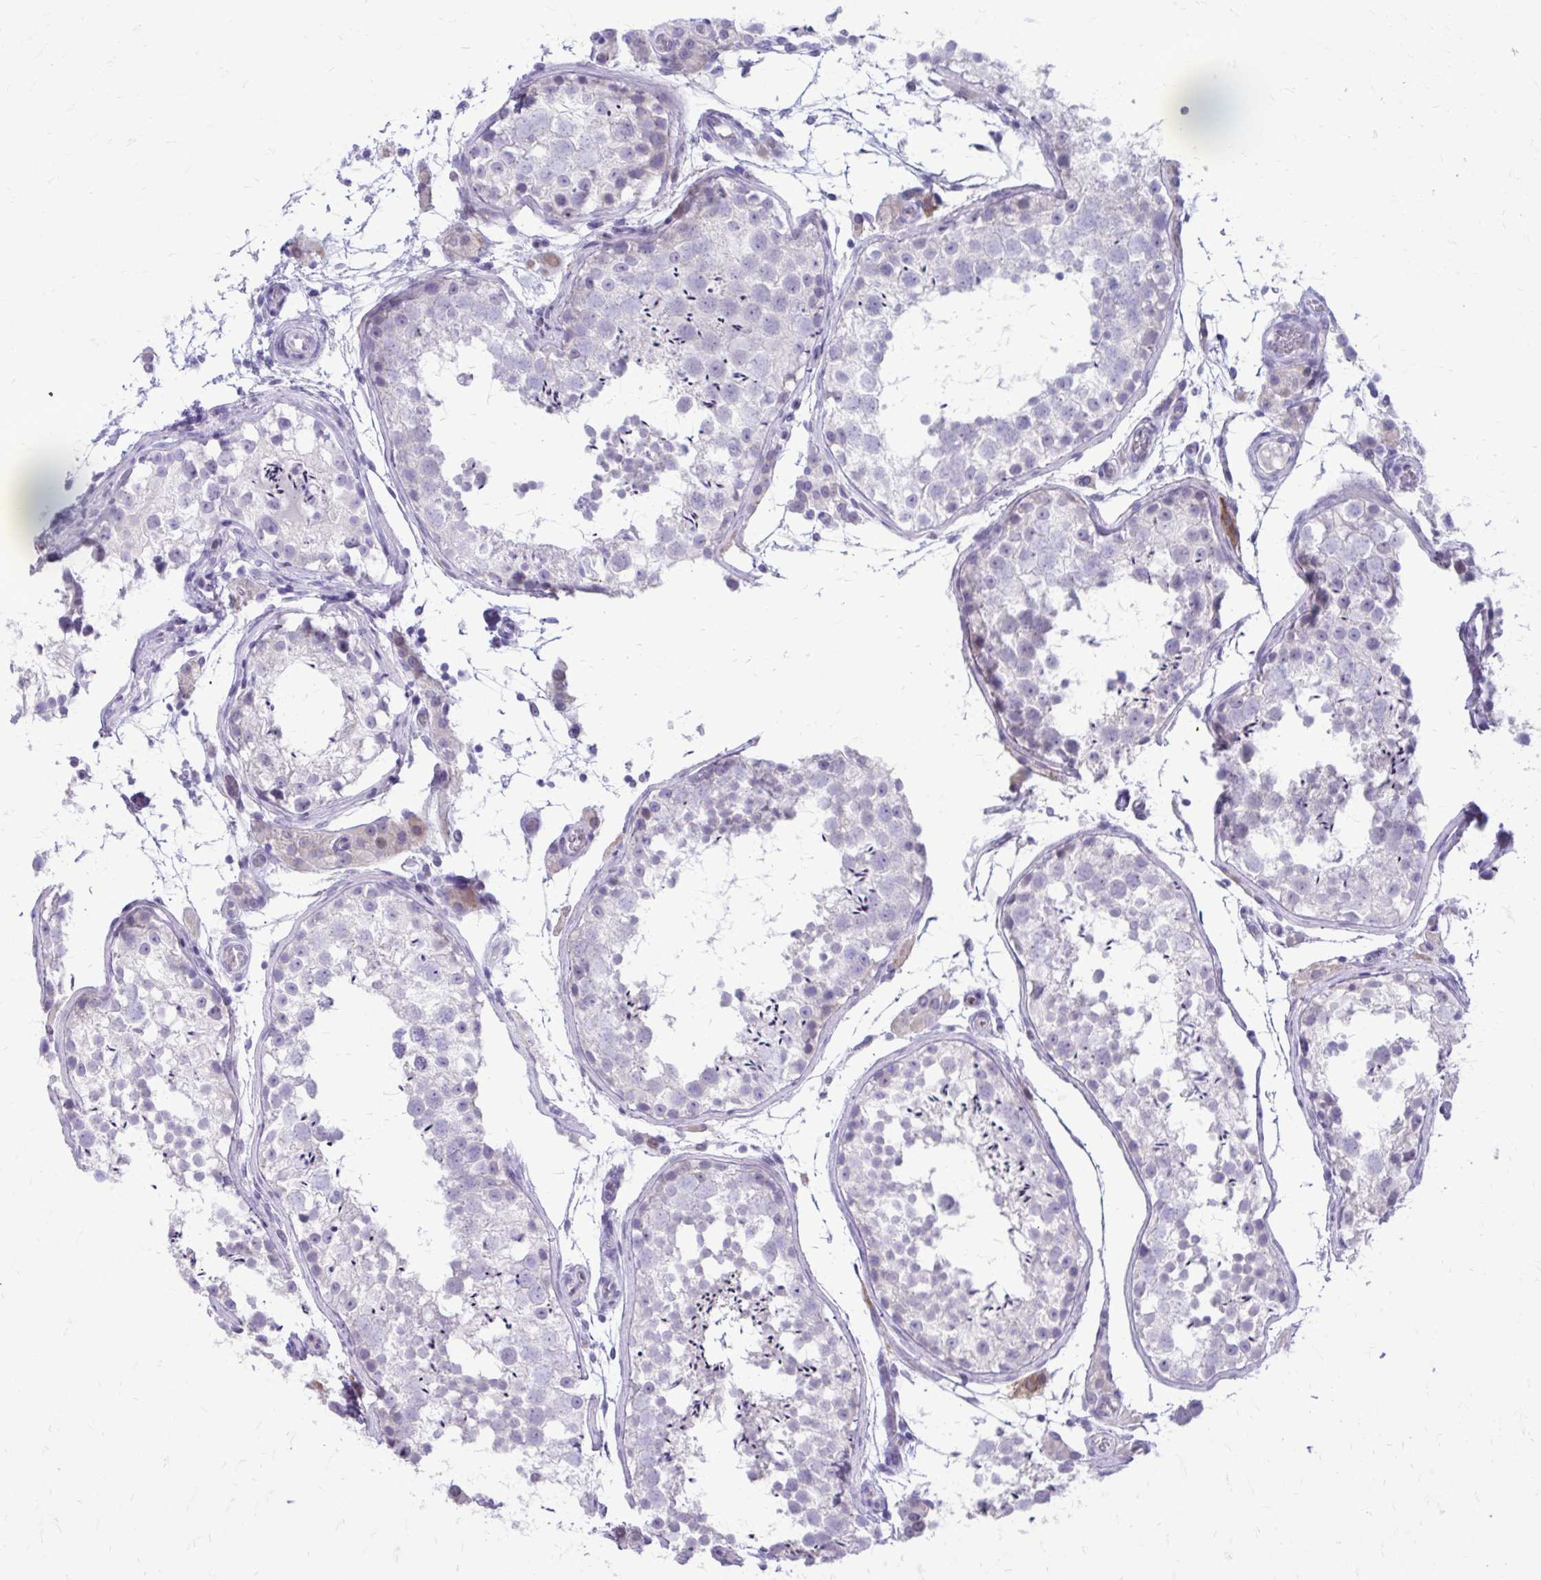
{"staining": {"intensity": "negative", "quantity": "none", "location": "none"}, "tissue": "testis", "cell_type": "Cells in seminiferous ducts", "image_type": "normal", "snomed": [{"axis": "morphology", "description": "Normal tissue, NOS"}, {"axis": "morphology", "description": "Seminoma, NOS"}, {"axis": "topography", "description": "Testis"}], "caption": "The image reveals no staining of cells in seminiferous ducts in normal testis. (Immunohistochemistry (ihc), brightfield microscopy, high magnification).", "gene": "LCN15", "patient": {"sex": "male", "age": 29}}